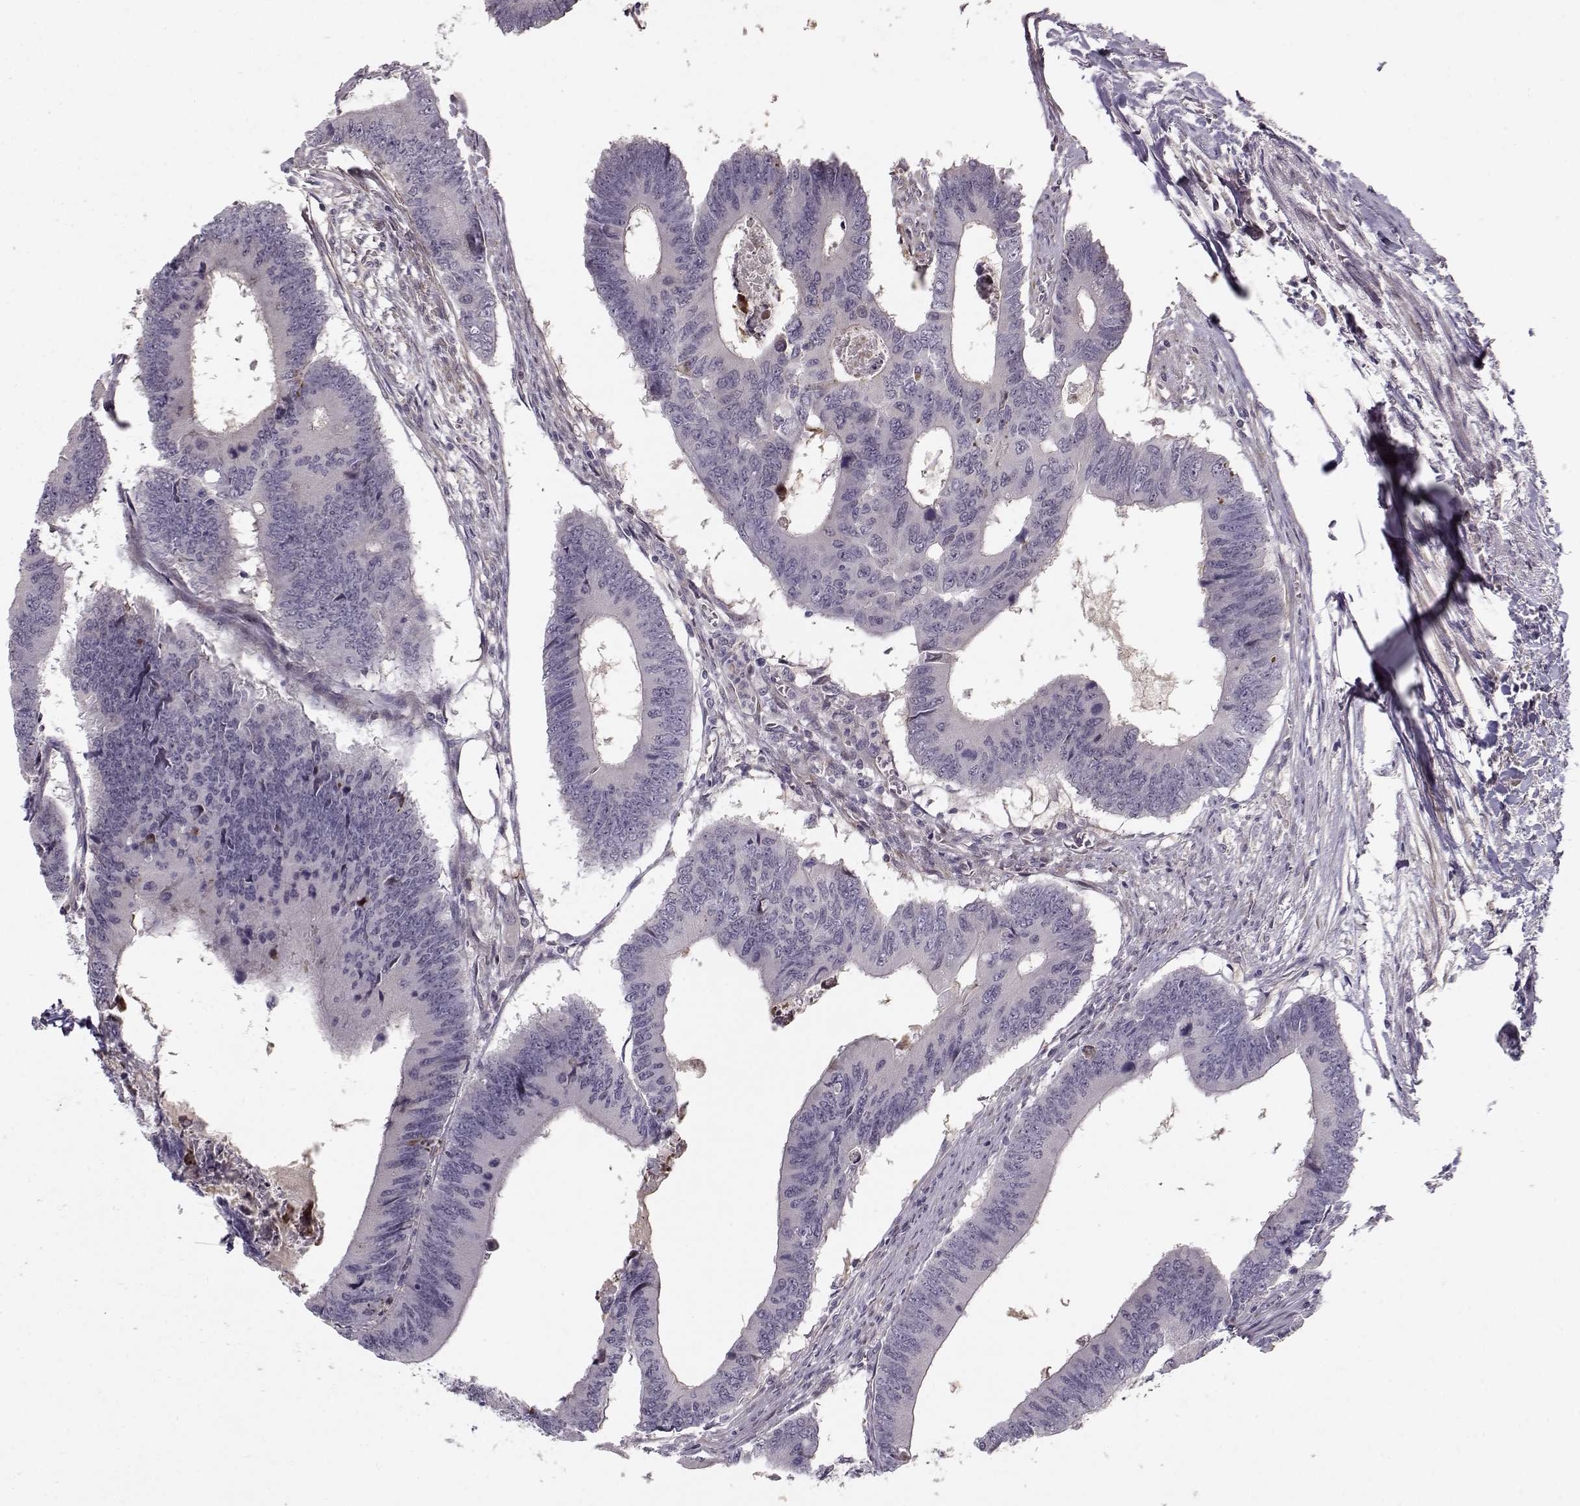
{"staining": {"intensity": "negative", "quantity": "none", "location": "none"}, "tissue": "colorectal cancer", "cell_type": "Tumor cells", "image_type": "cancer", "snomed": [{"axis": "morphology", "description": "Adenocarcinoma, NOS"}, {"axis": "topography", "description": "Colon"}], "caption": "Photomicrograph shows no protein positivity in tumor cells of adenocarcinoma (colorectal) tissue. (Brightfield microscopy of DAB (3,3'-diaminobenzidine) IHC at high magnification).", "gene": "RGS9BP", "patient": {"sex": "male", "age": 53}}